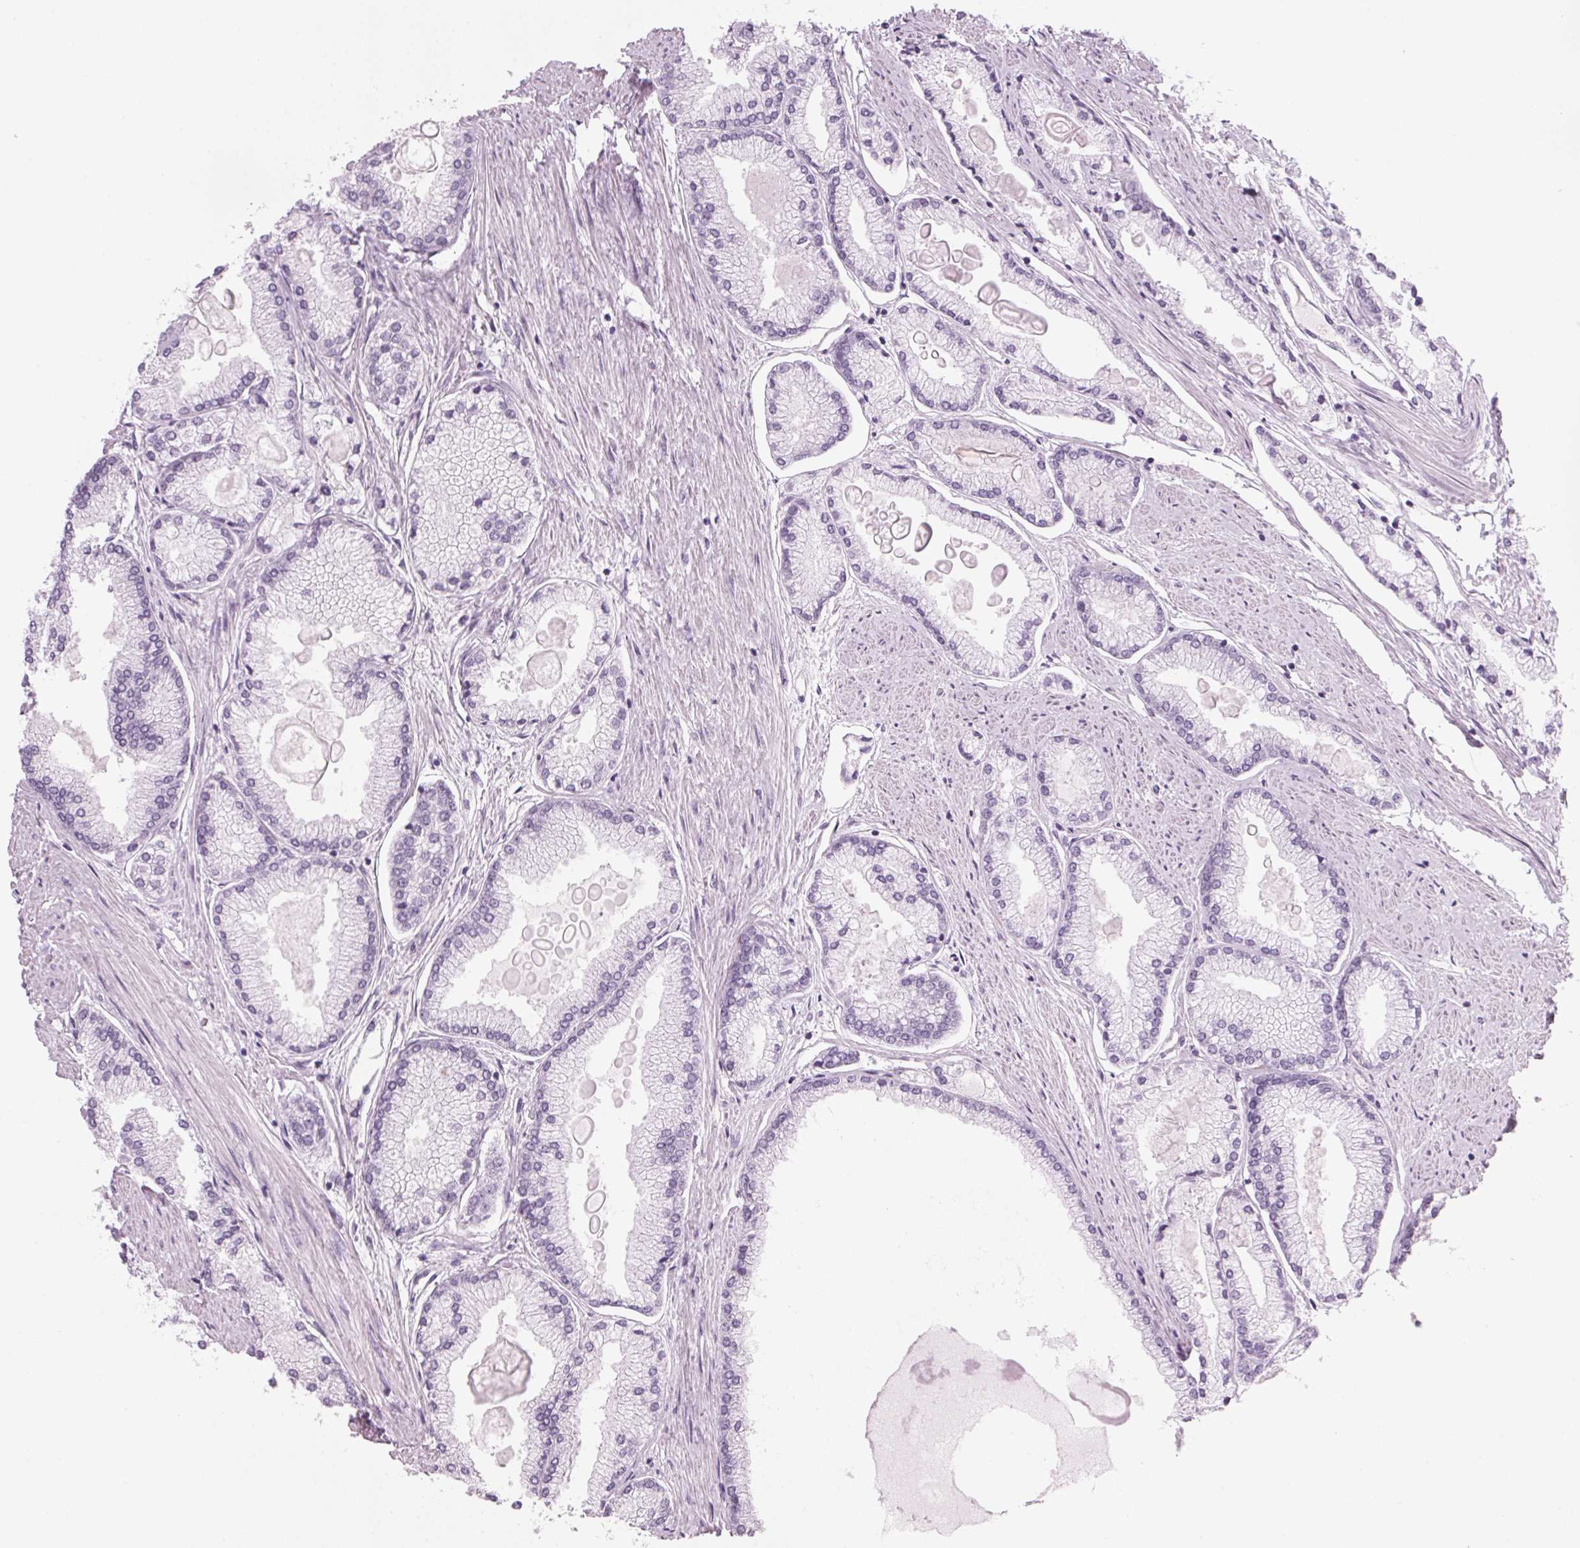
{"staining": {"intensity": "negative", "quantity": "none", "location": "none"}, "tissue": "prostate cancer", "cell_type": "Tumor cells", "image_type": "cancer", "snomed": [{"axis": "morphology", "description": "Adenocarcinoma, High grade"}, {"axis": "topography", "description": "Prostate"}], "caption": "Prostate cancer (adenocarcinoma (high-grade)) was stained to show a protein in brown. There is no significant staining in tumor cells. Nuclei are stained in blue.", "gene": "DNTTIP2", "patient": {"sex": "male", "age": 68}}